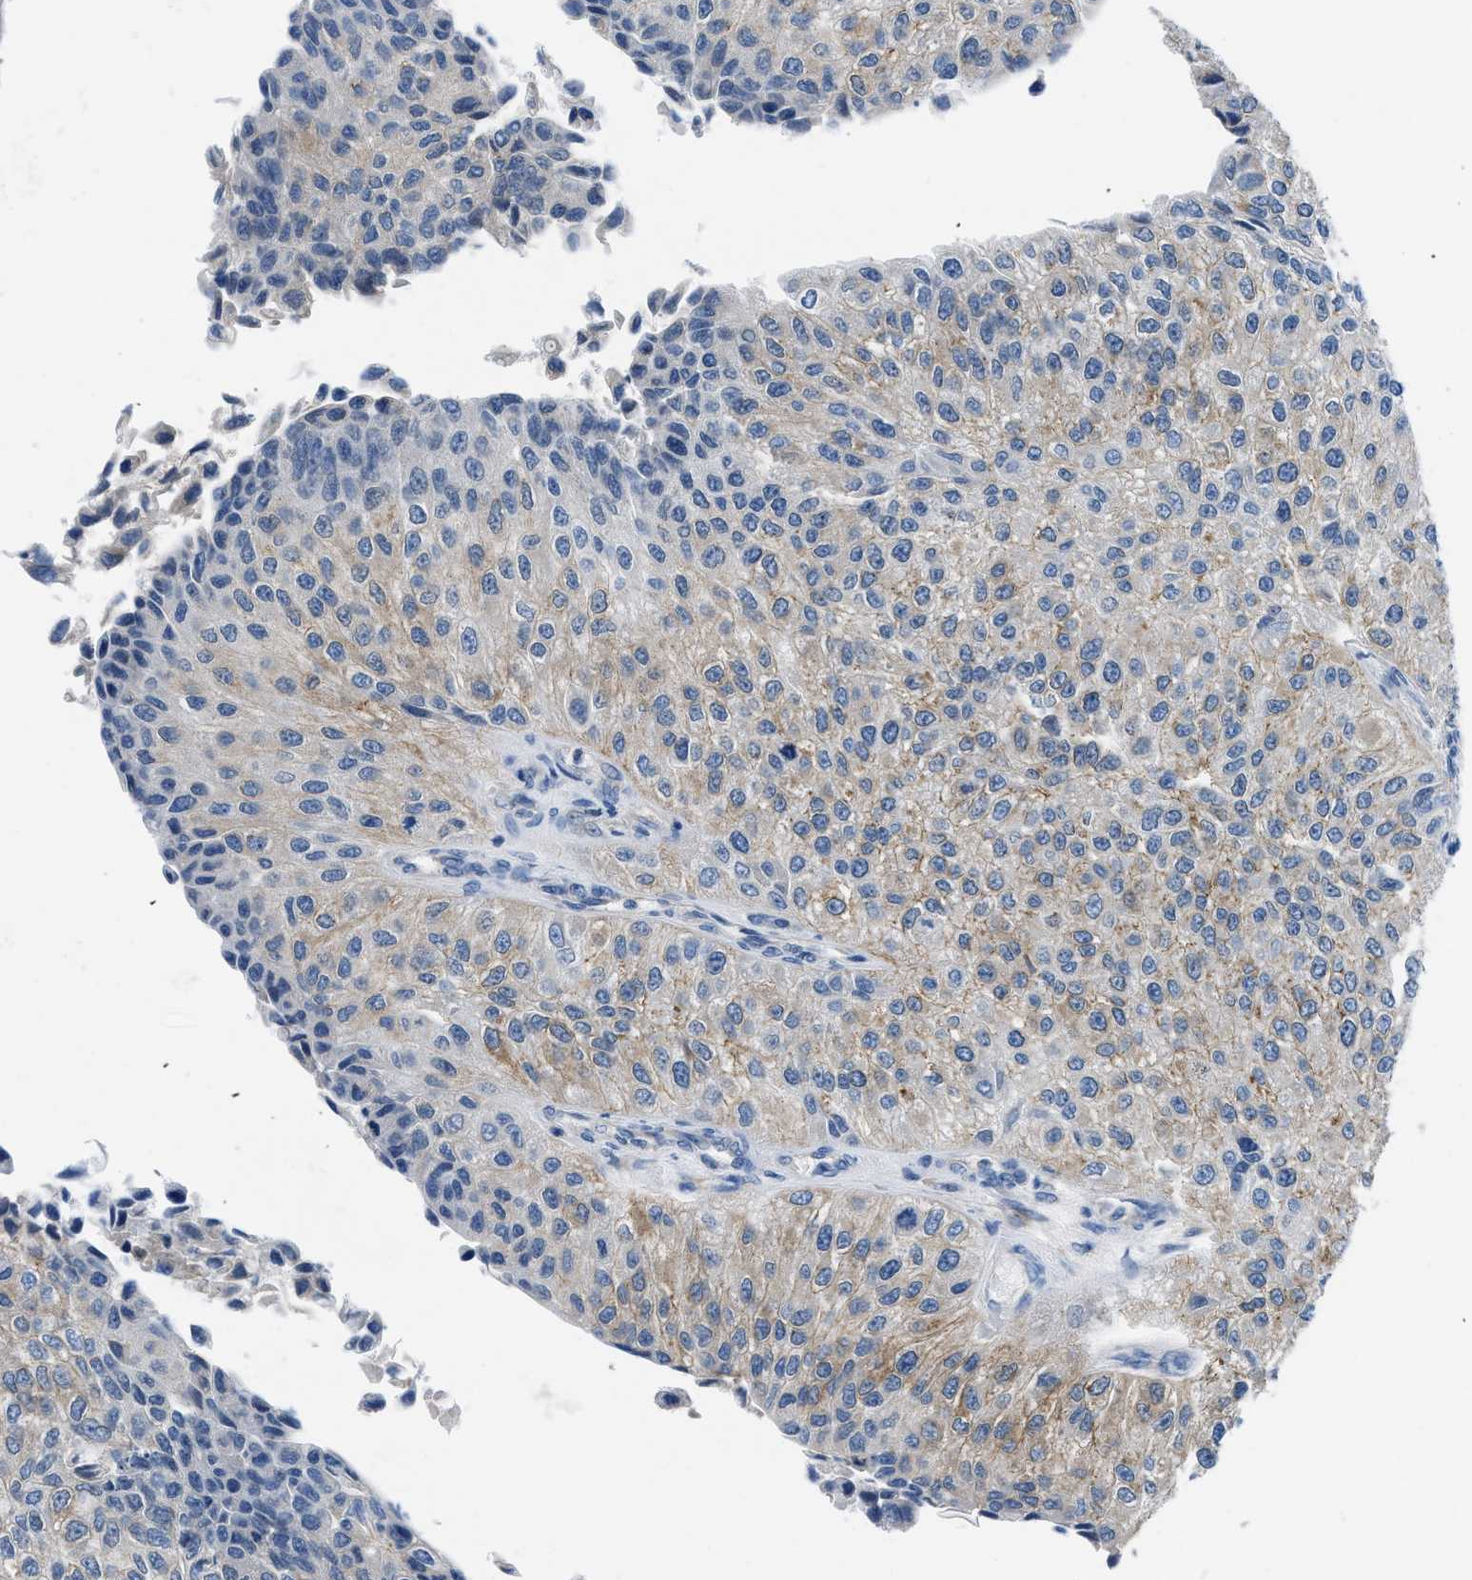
{"staining": {"intensity": "weak", "quantity": "25%-75%", "location": "cytoplasmic/membranous"}, "tissue": "urothelial cancer", "cell_type": "Tumor cells", "image_type": "cancer", "snomed": [{"axis": "morphology", "description": "Urothelial carcinoma, High grade"}, {"axis": "topography", "description": "Kidney"}, {"axis": "topography", "description": "Urinary bladder"}], "caption": "This histopathology image reveals urothelial cancer stained with immunohistochemistry to label a protein in brown. The cytoplasmic/membranous of tumor cells show weak positivity for the protein. Nuclei are counter-stained blue.", "gene": "BNC2", "patient": {"sex": "male", "age": 77}}